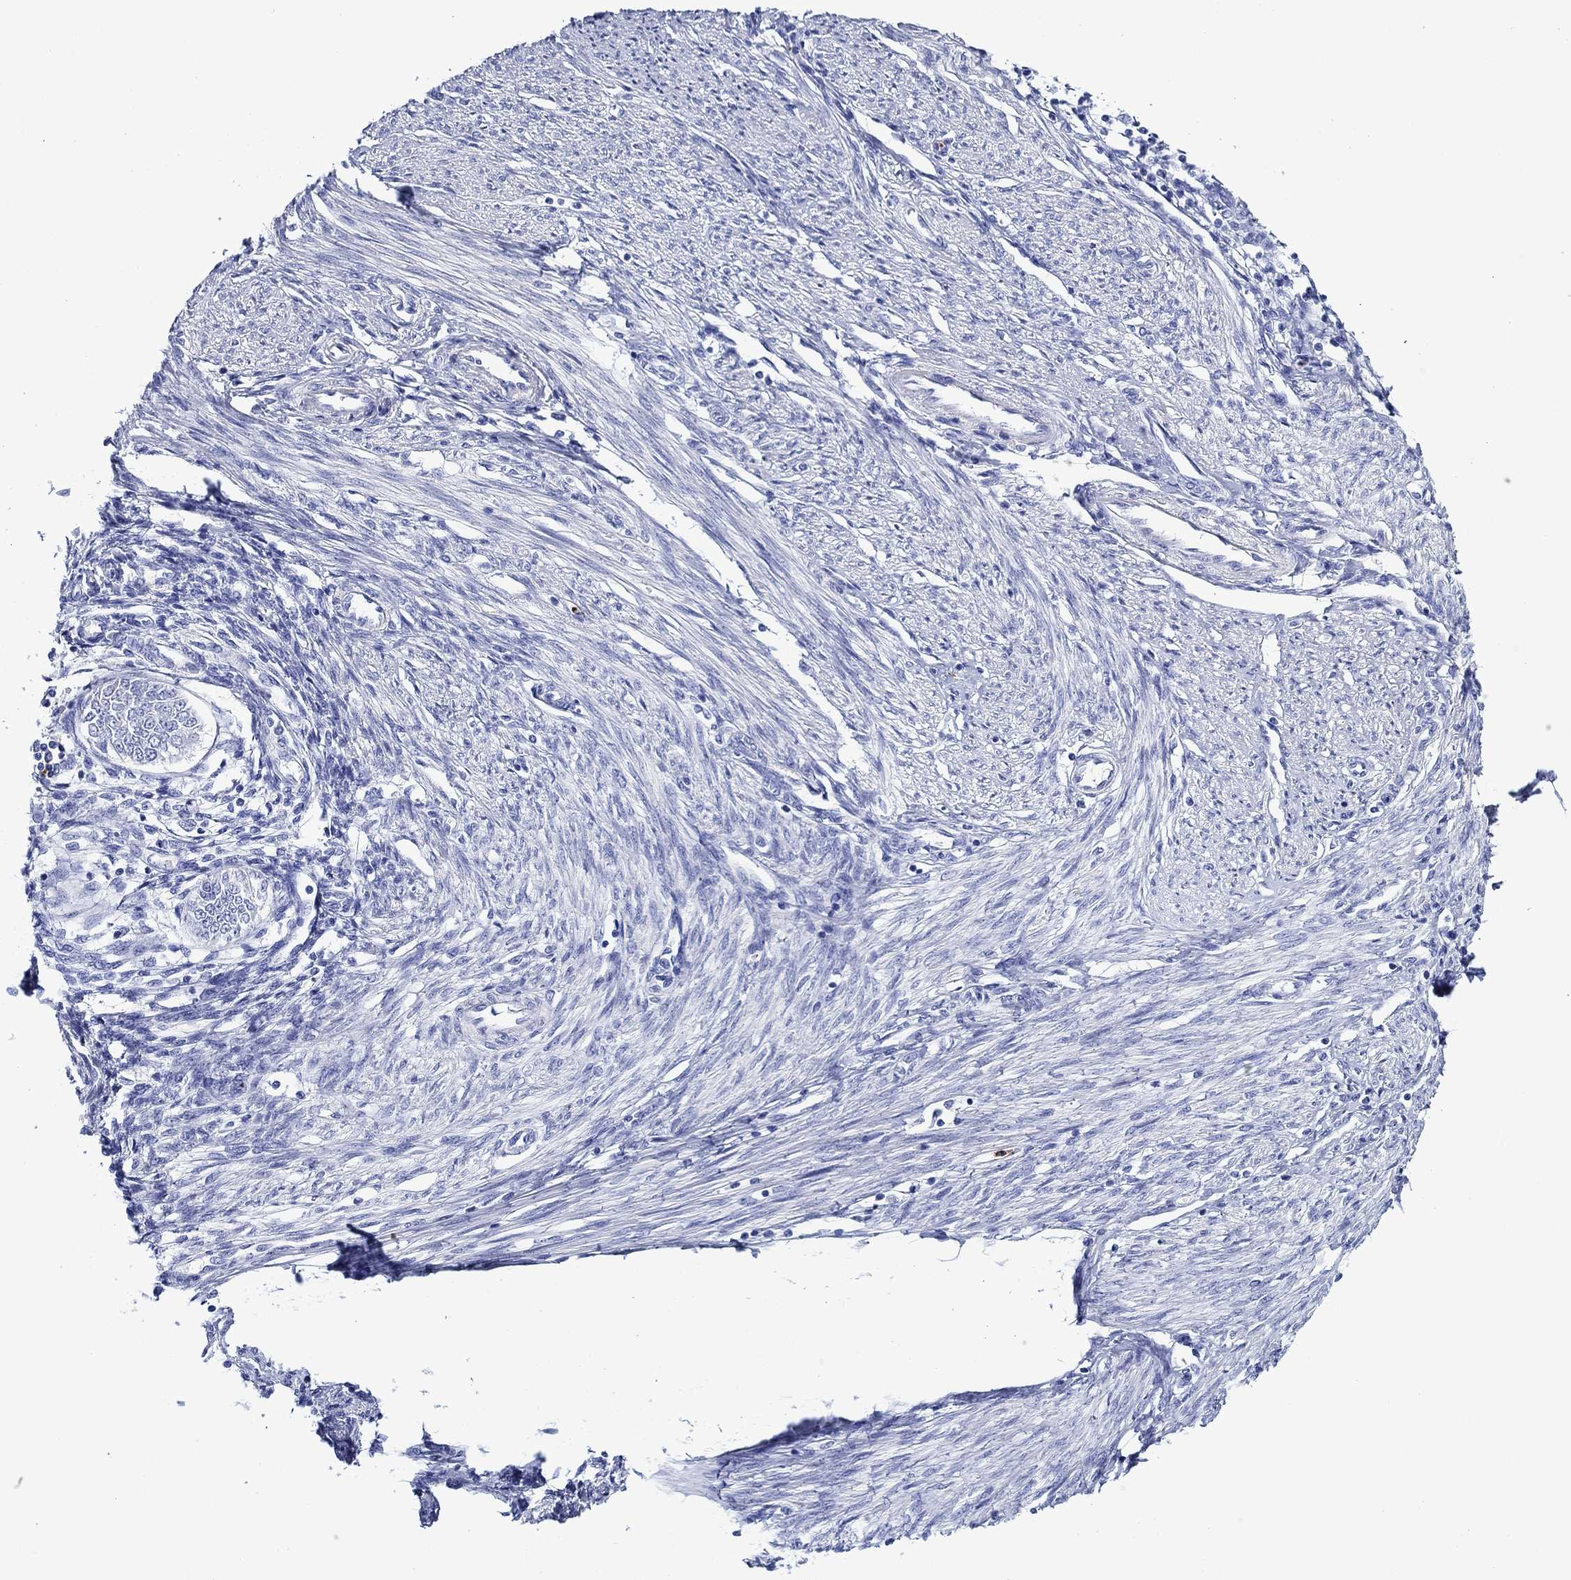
{"staining": {"intensity": "negative", "quantity": "none", "location": "none"}, "tissue": "endometrial cancer", "cell_type": "Tumor cells", "image_type": "cancer", "snomed": [{"axis": "morphology", "description": "Adenocarcinoma, NOS"}, {"axis": "topography", "description": "Endometrium"}], "caption": "This is an IHC image of endometrial adenocarcinoma. There is no positivity in tumor cells.", "gene": "EPX", "patient": {"sex": "female", "age": 68}}